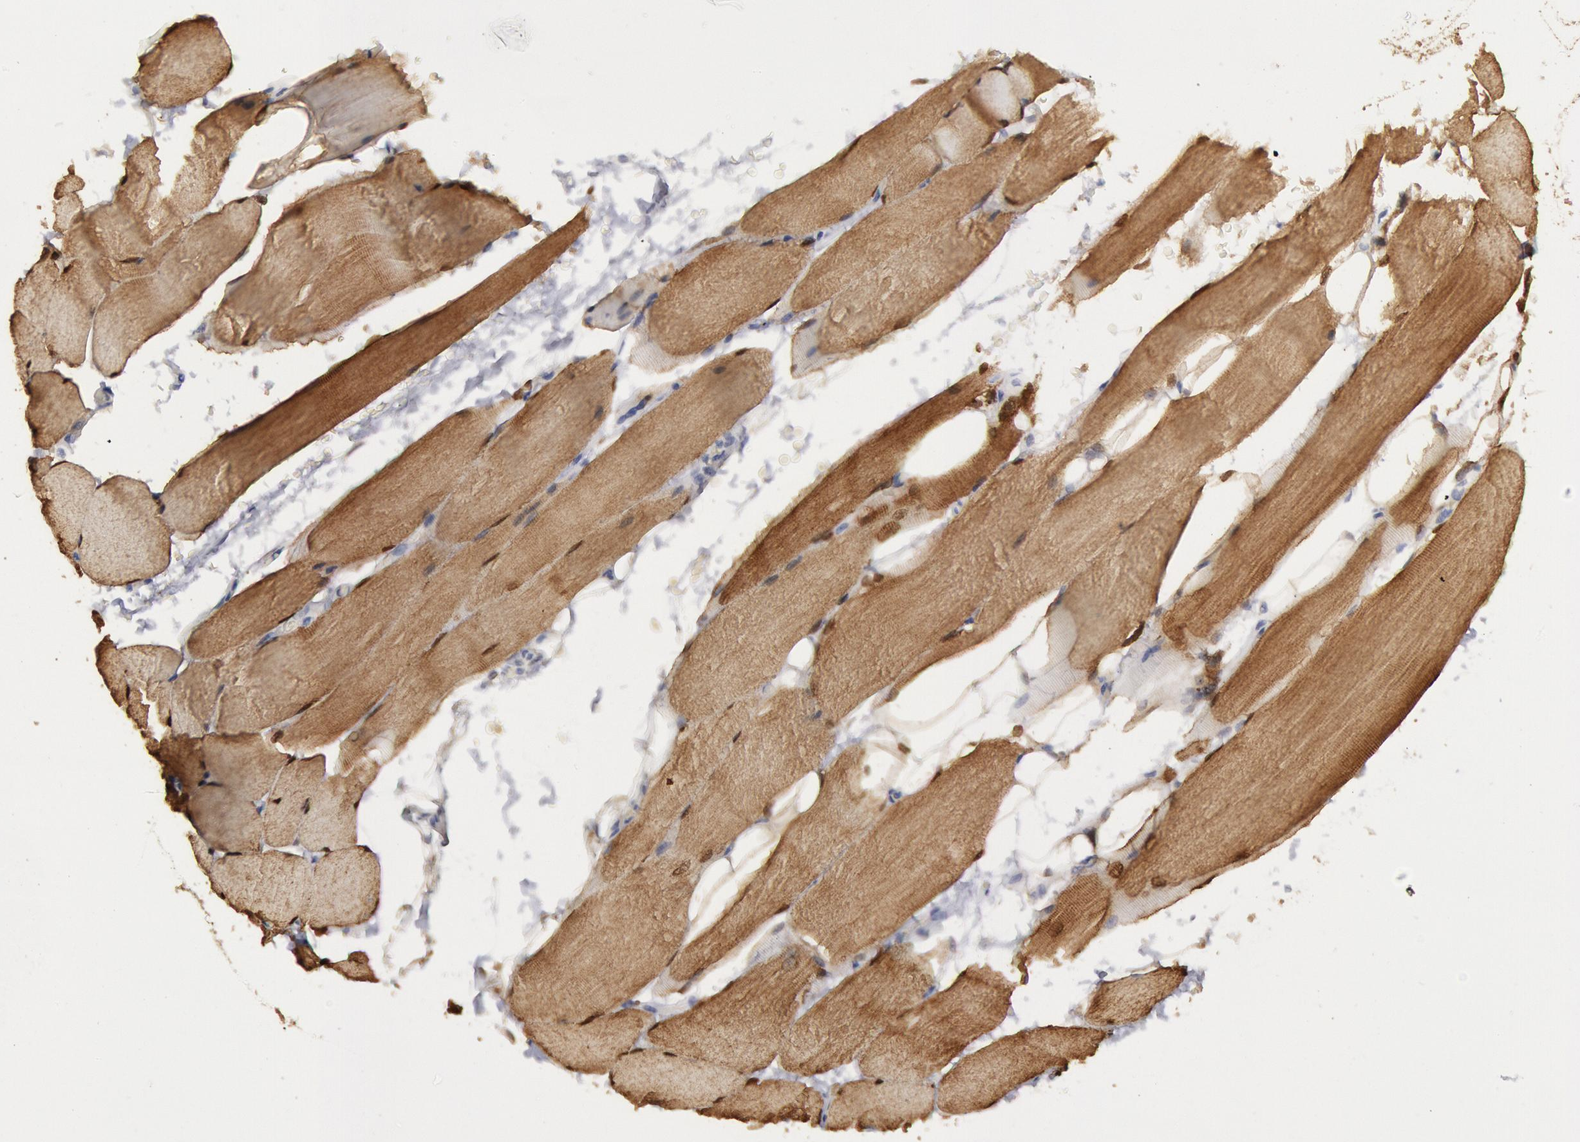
{"staining": {"intensity": "moderate", "quantity": ">75%", "location": "cytoplasmic/membranous,nuclear"}, "tissue": "skeletal muscle", "cell_type": "Myocytes", "image_type": "normal", "snomed": [{"axis": "morphology", "description": "Normal tissue, NOS"}, {"axis": "topography", "description": "Skeletal muscle"}, {"axis": "topography", "description": "Parathyroid gland"}], "caption": "Immunohistochemistry (IHC) photomicrograph of normal skeletal muscle stained for a protein (brown), which reveals medium levels of moderate cytoplasmic/membranous,nuclear expression in about >75% of myocytes.", "gene": "FHL1", "patient": {"sex": "female", "age": 37}}